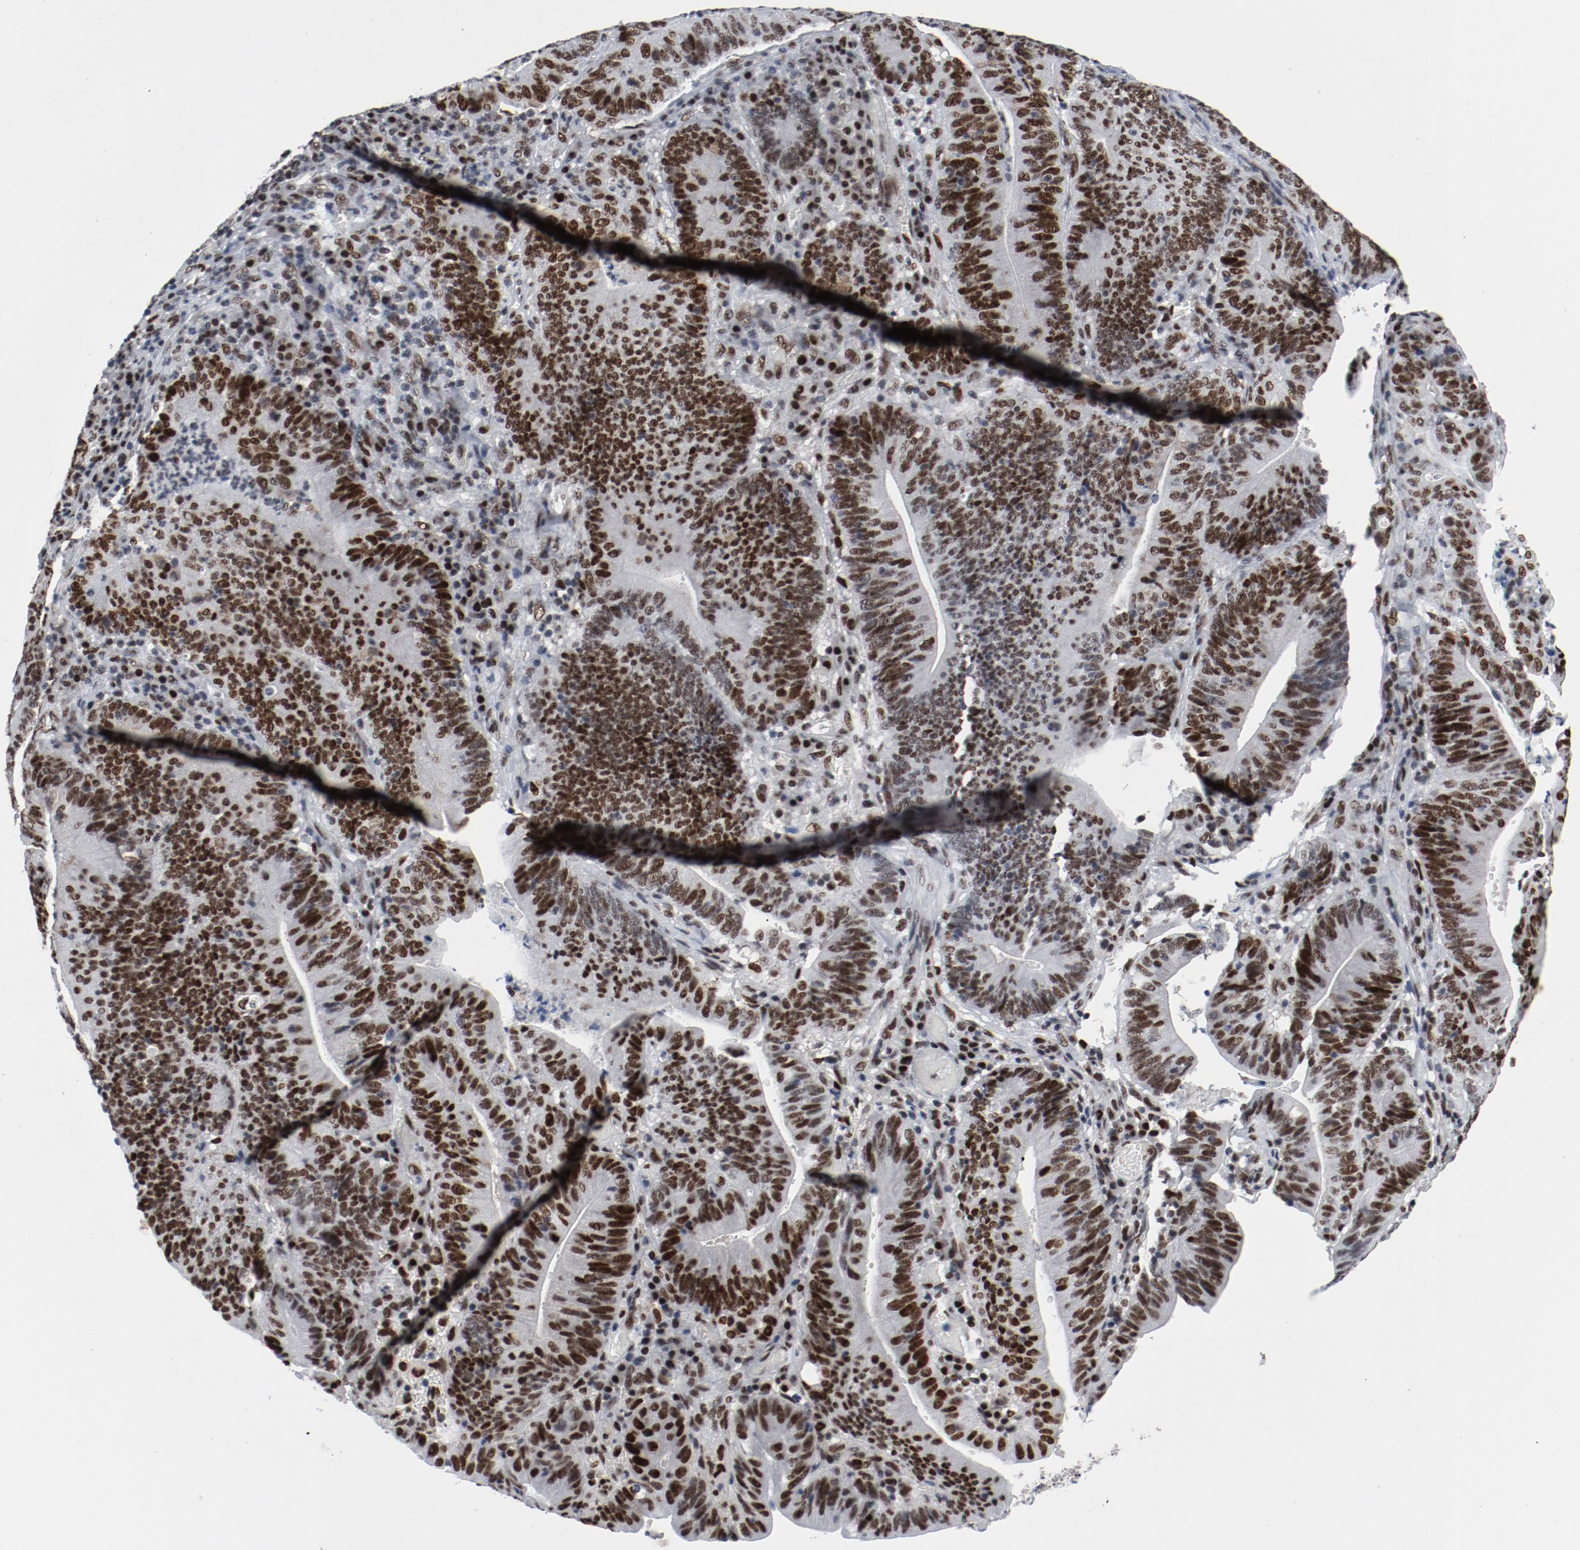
{"staining": {"intensity": "strong", "quantity": ">75%", "location": "nuclear"}, "tissue": "stomach cancer", "cell_type": "Tumor cells", "image_type": "cancer", "snomed": [{"axis": "morphology", "description": "Adenocarcinoma, NOS"}, {"axis": "topography", "description": "Stomach, lower"}], "caption": "Human stomach adenocarcinoma stained with a brown dye displays strong nuclear positive expression in approximately >75% of tumor cells.", "gene": "JMJD6", "patient": {"sex": "female", "age": 86}}